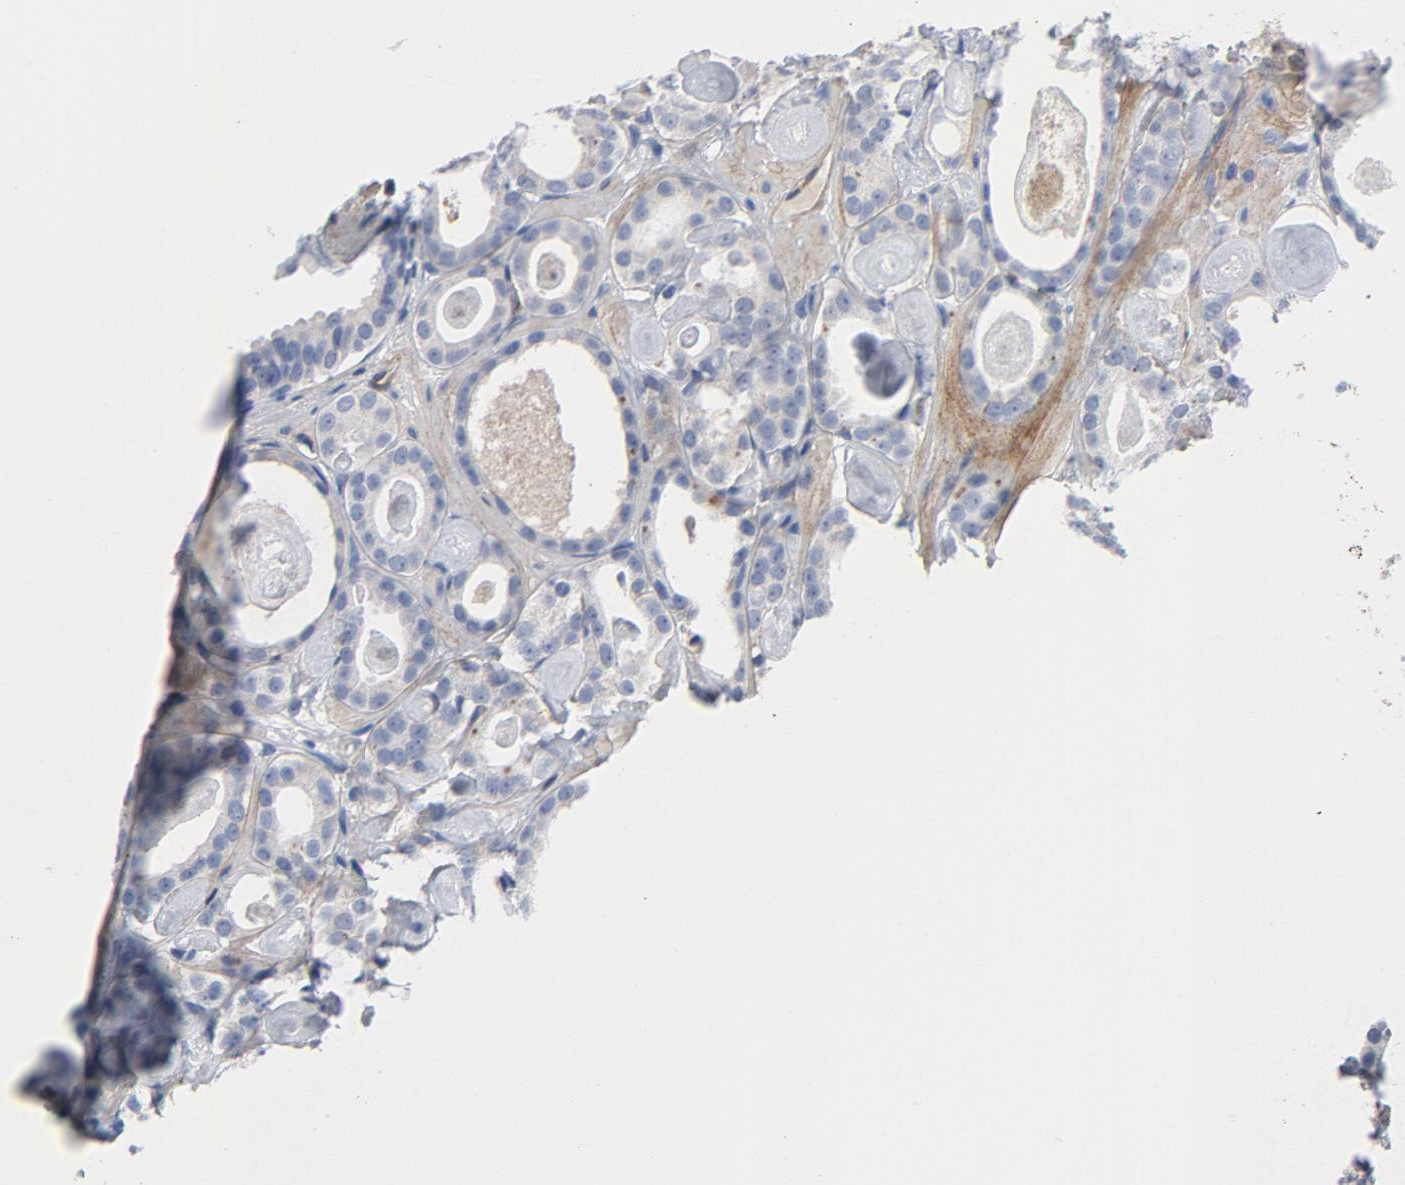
{"staining": {"intensity": "negative", "quantity": "none", "location": "none"}, "tissue": "prostate cancer", "cell_type": "Tumor cells", "image_type": "cancer", "snomed": [{"axis": "morphology", "description": "Adenocarcinoma, Low grade"}, {"axis": "topography", "description": "Prostate"}], "caption": "Tumor cells are negative for protein expression in human adenocarcinoma (low-grade) (prostate).", "gene": "LAMC1", "patient": {"sex": "male", "age": 57}}